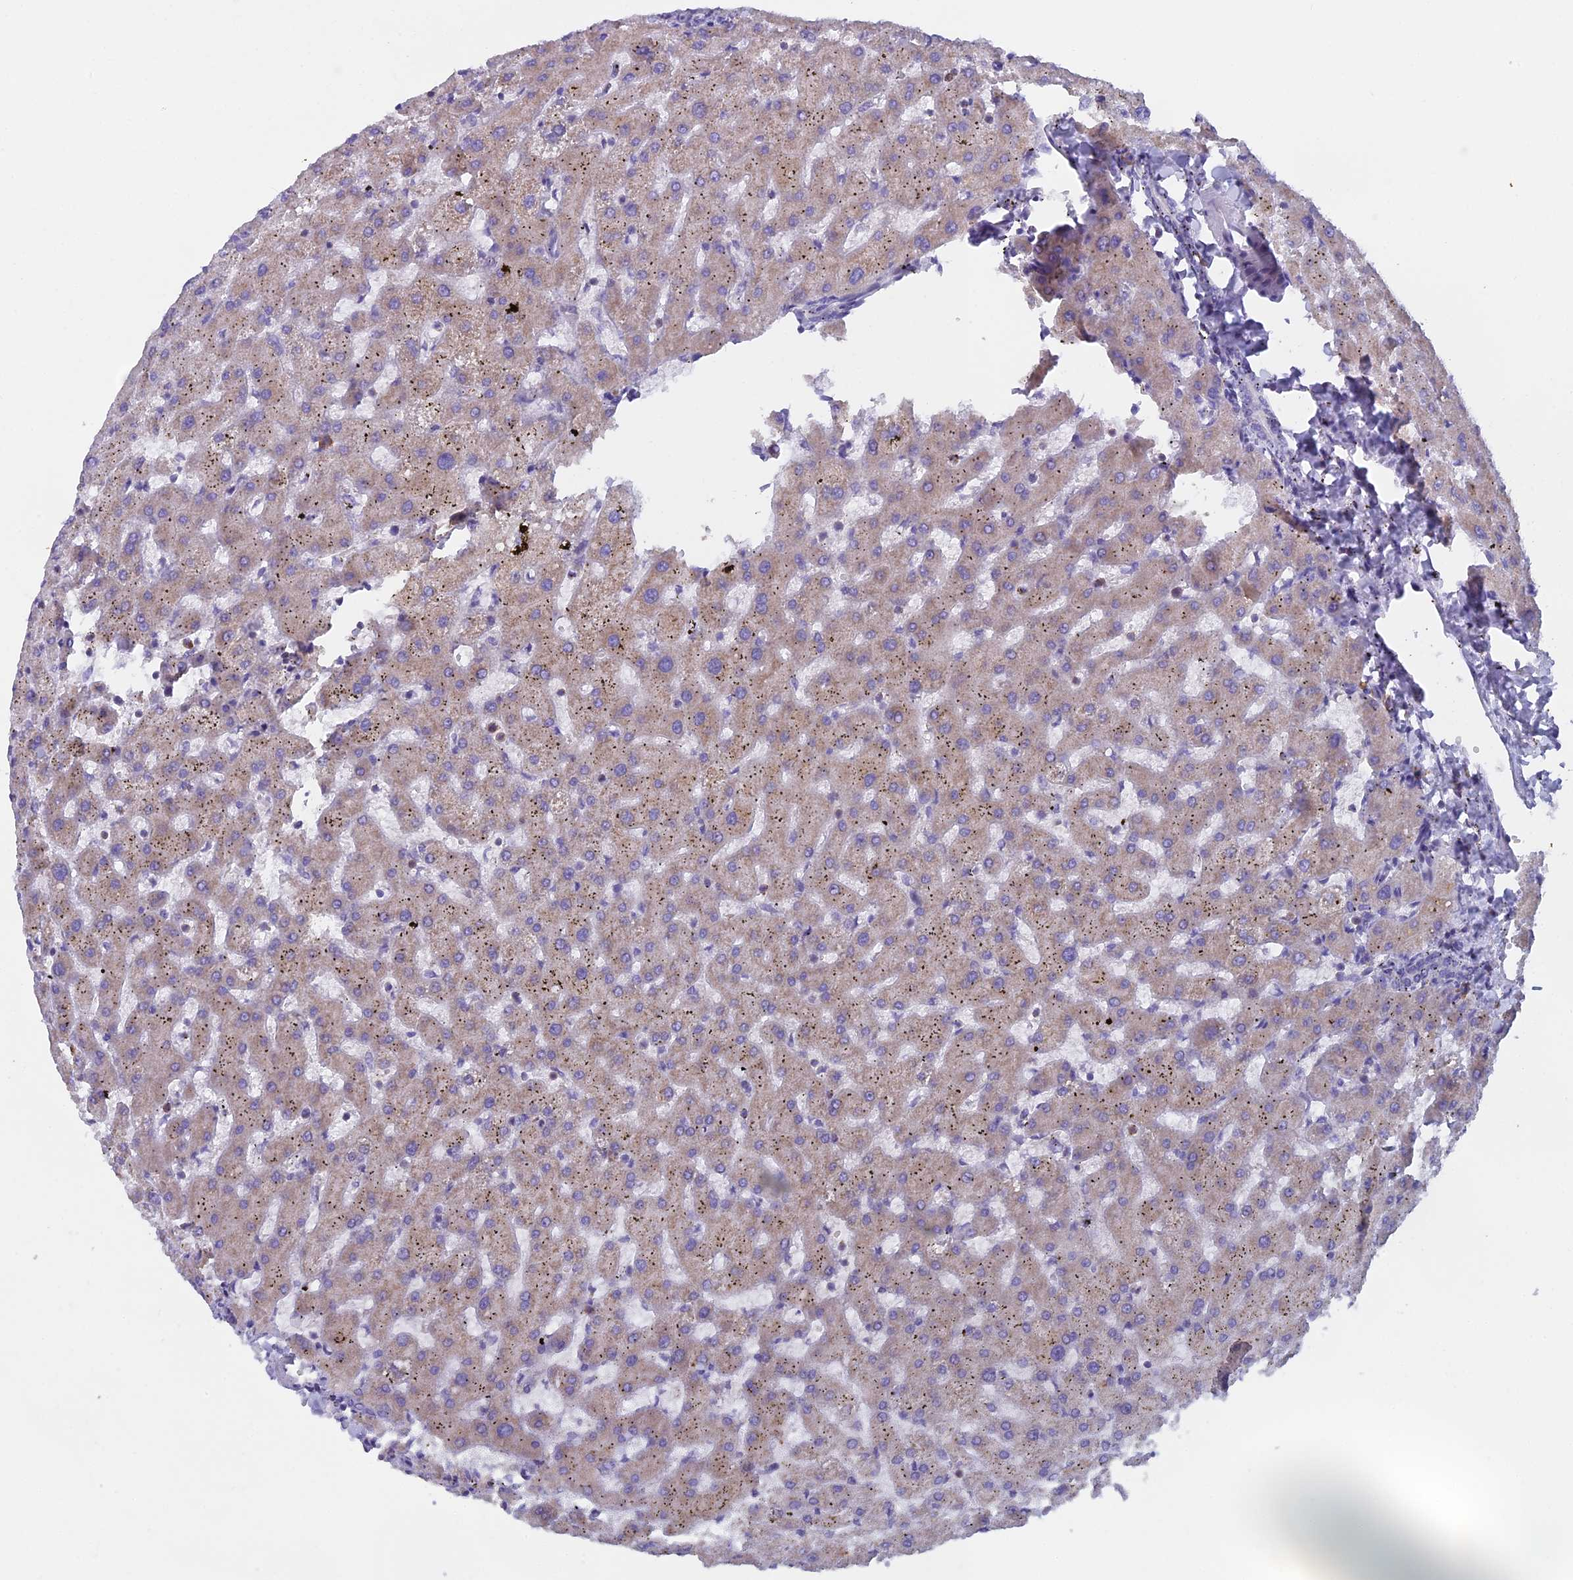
{"staining": {"intensity": "negative", "quantity": "none", "location": "none"}, "tissue": "liver", "cell_type": "Cholangiocytes", "image_type": "normal", "snomed": [{"axis": "morphology", "description": "Normal tissue, NOS"}, {"axis": "topography", "description": "Liver"}], "caption": "This image is of benign liver stained with immunohistochemistry (IHC) to label a protein in brown with the nuclei are counter-stained blue. There is no positivity in cholangiocytes. Brightfield microscopy of IHC stained with DAB (brown) and hematoxylin (blue), captured at high magnification.", "gene": "ABI3BP", "patient": {"sex": "female", "age": 63}}